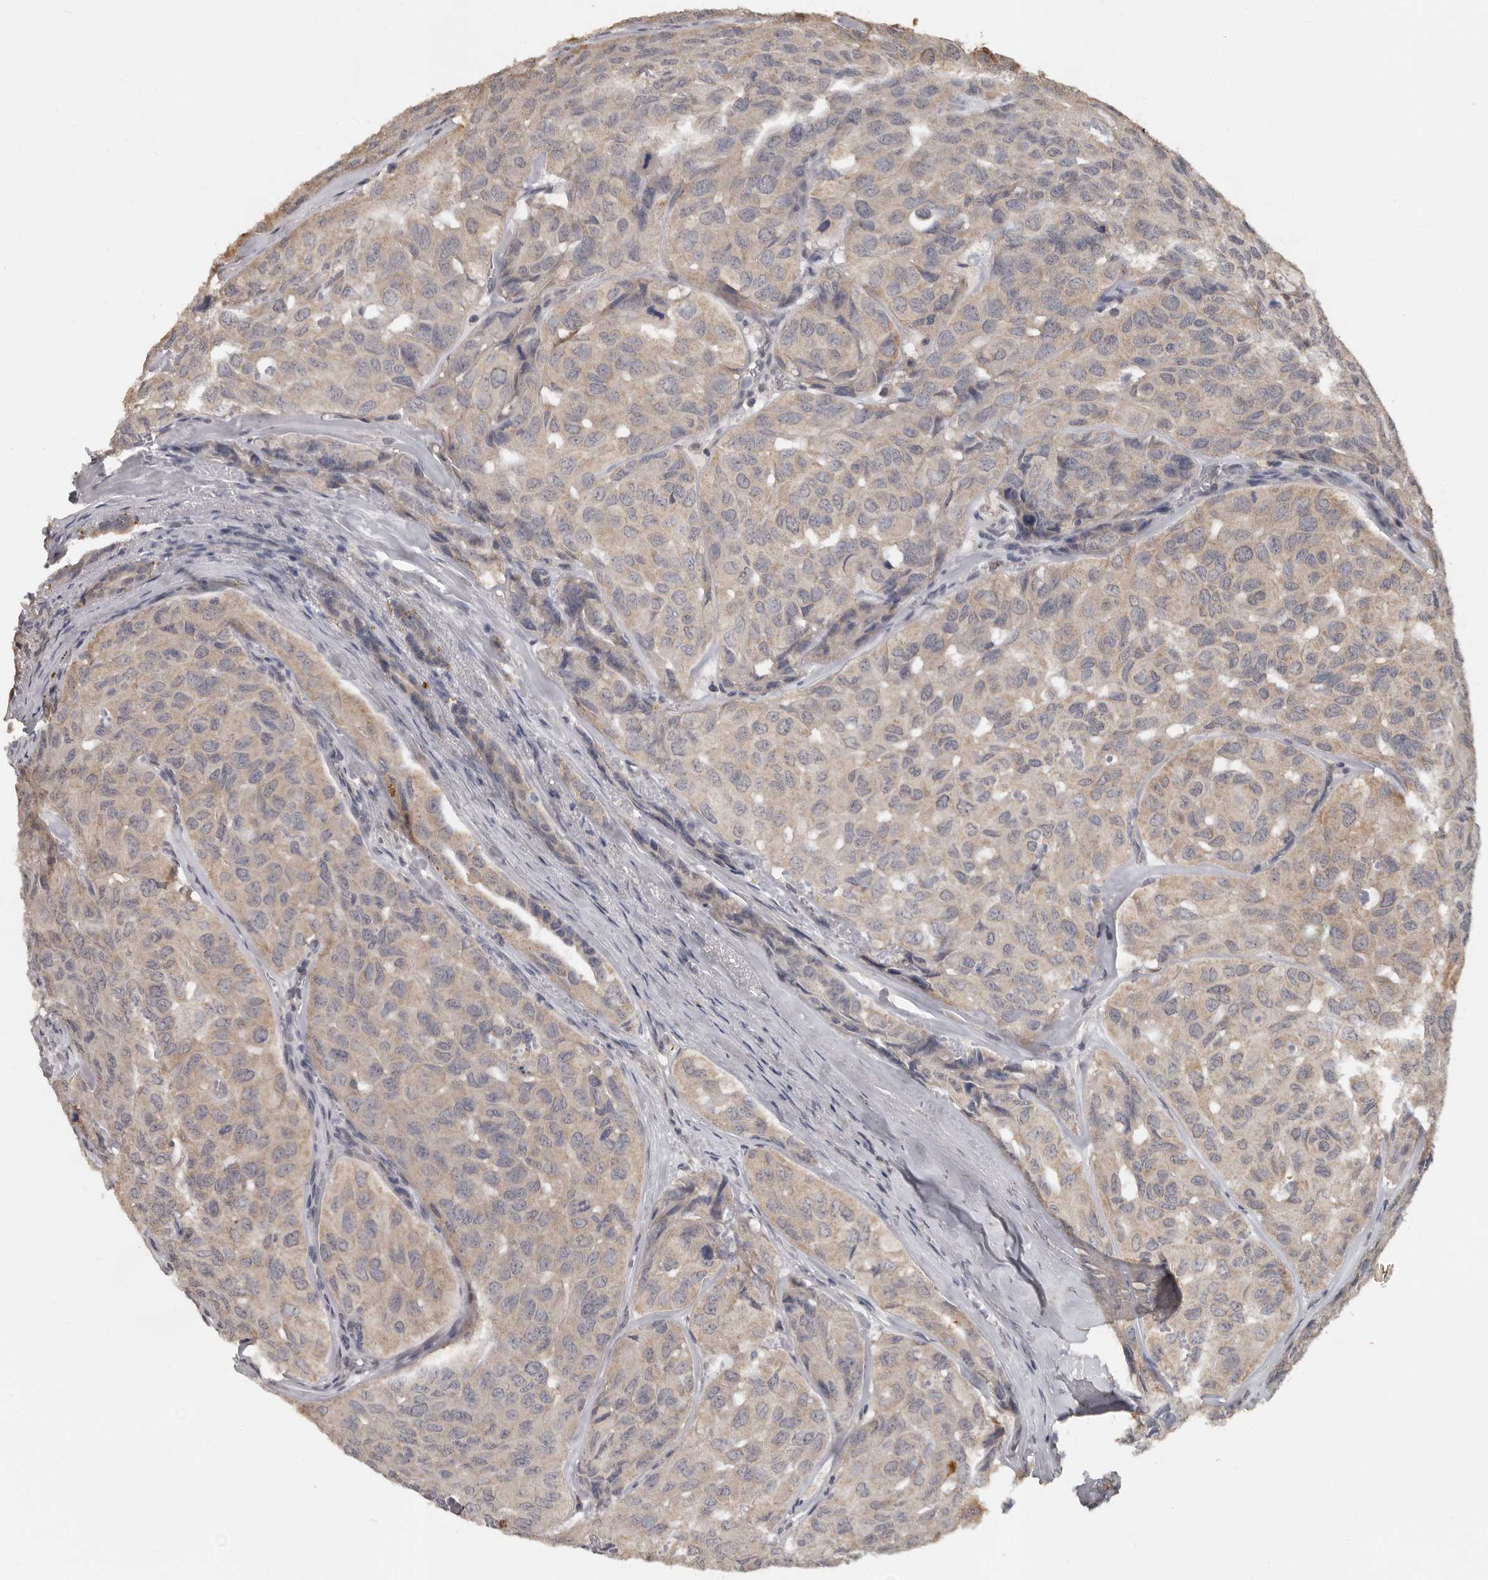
{"staining": {"intensity": "weak", "quantity": "<25%", "location": "cytoplasmic/membranous"}, "tissue": "head and neck cancer", "cell_type": "Tumor cells", "image_type": "cancer", "snomed": [{"axis": "morphology", "description": "Adenocarcinoma, NOS"}, {"axis": "topography", "description": "Salivary gland, NOS"}, {"axis": "topography", "description": "Head-Neck"}], "caption": "The immunohistochemistry (IHC) photomicrograph has no significant positivity in tumor cells of head and neck adenocarcinoma tissue.", "gene": "MTF1", "patient": {"sex": "female", "age": 76}}